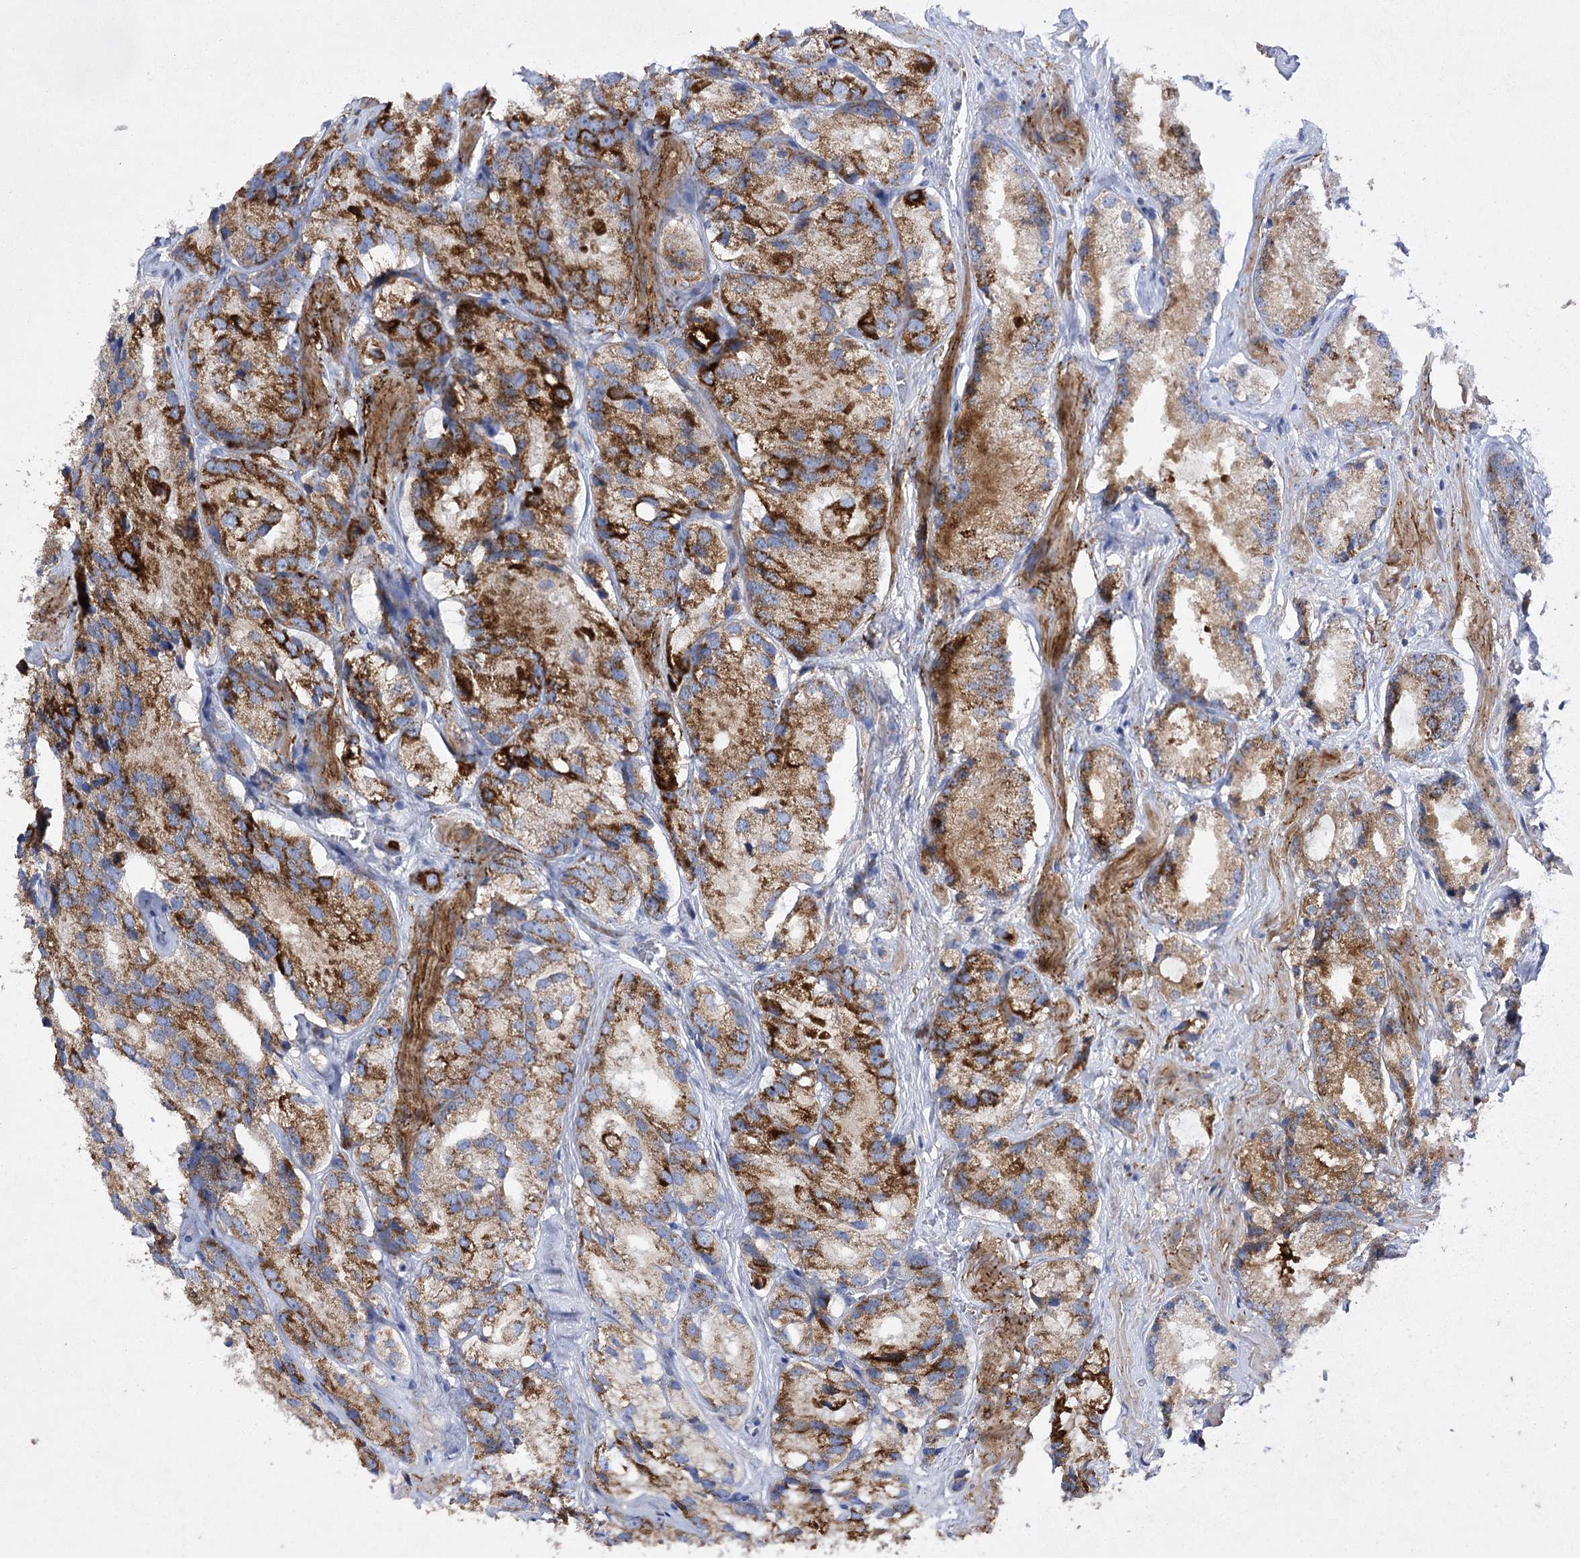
{"staining": {"intensity": "strong", "quantity": ">75%", "location": "cytoplasmic/membranous"}, "tissue": "prostate cancer", "cell_type": "Tumor cells", "image_type": "cancer", "snomed": [{"axis": "morphology", "description": "Adenocarcinoma, High grade"}, {"axis": "topography", "description": "Prostate"}], "caption": "DAB (3,3'-diaminobenzidine) immunohistochemical staining of prostate cancer exhibits strong cytoplasmic/membranous protein staining in about >75% of tumor cells.", "gene": "COX15", "patient": {"sex": "male", "age": 66}}